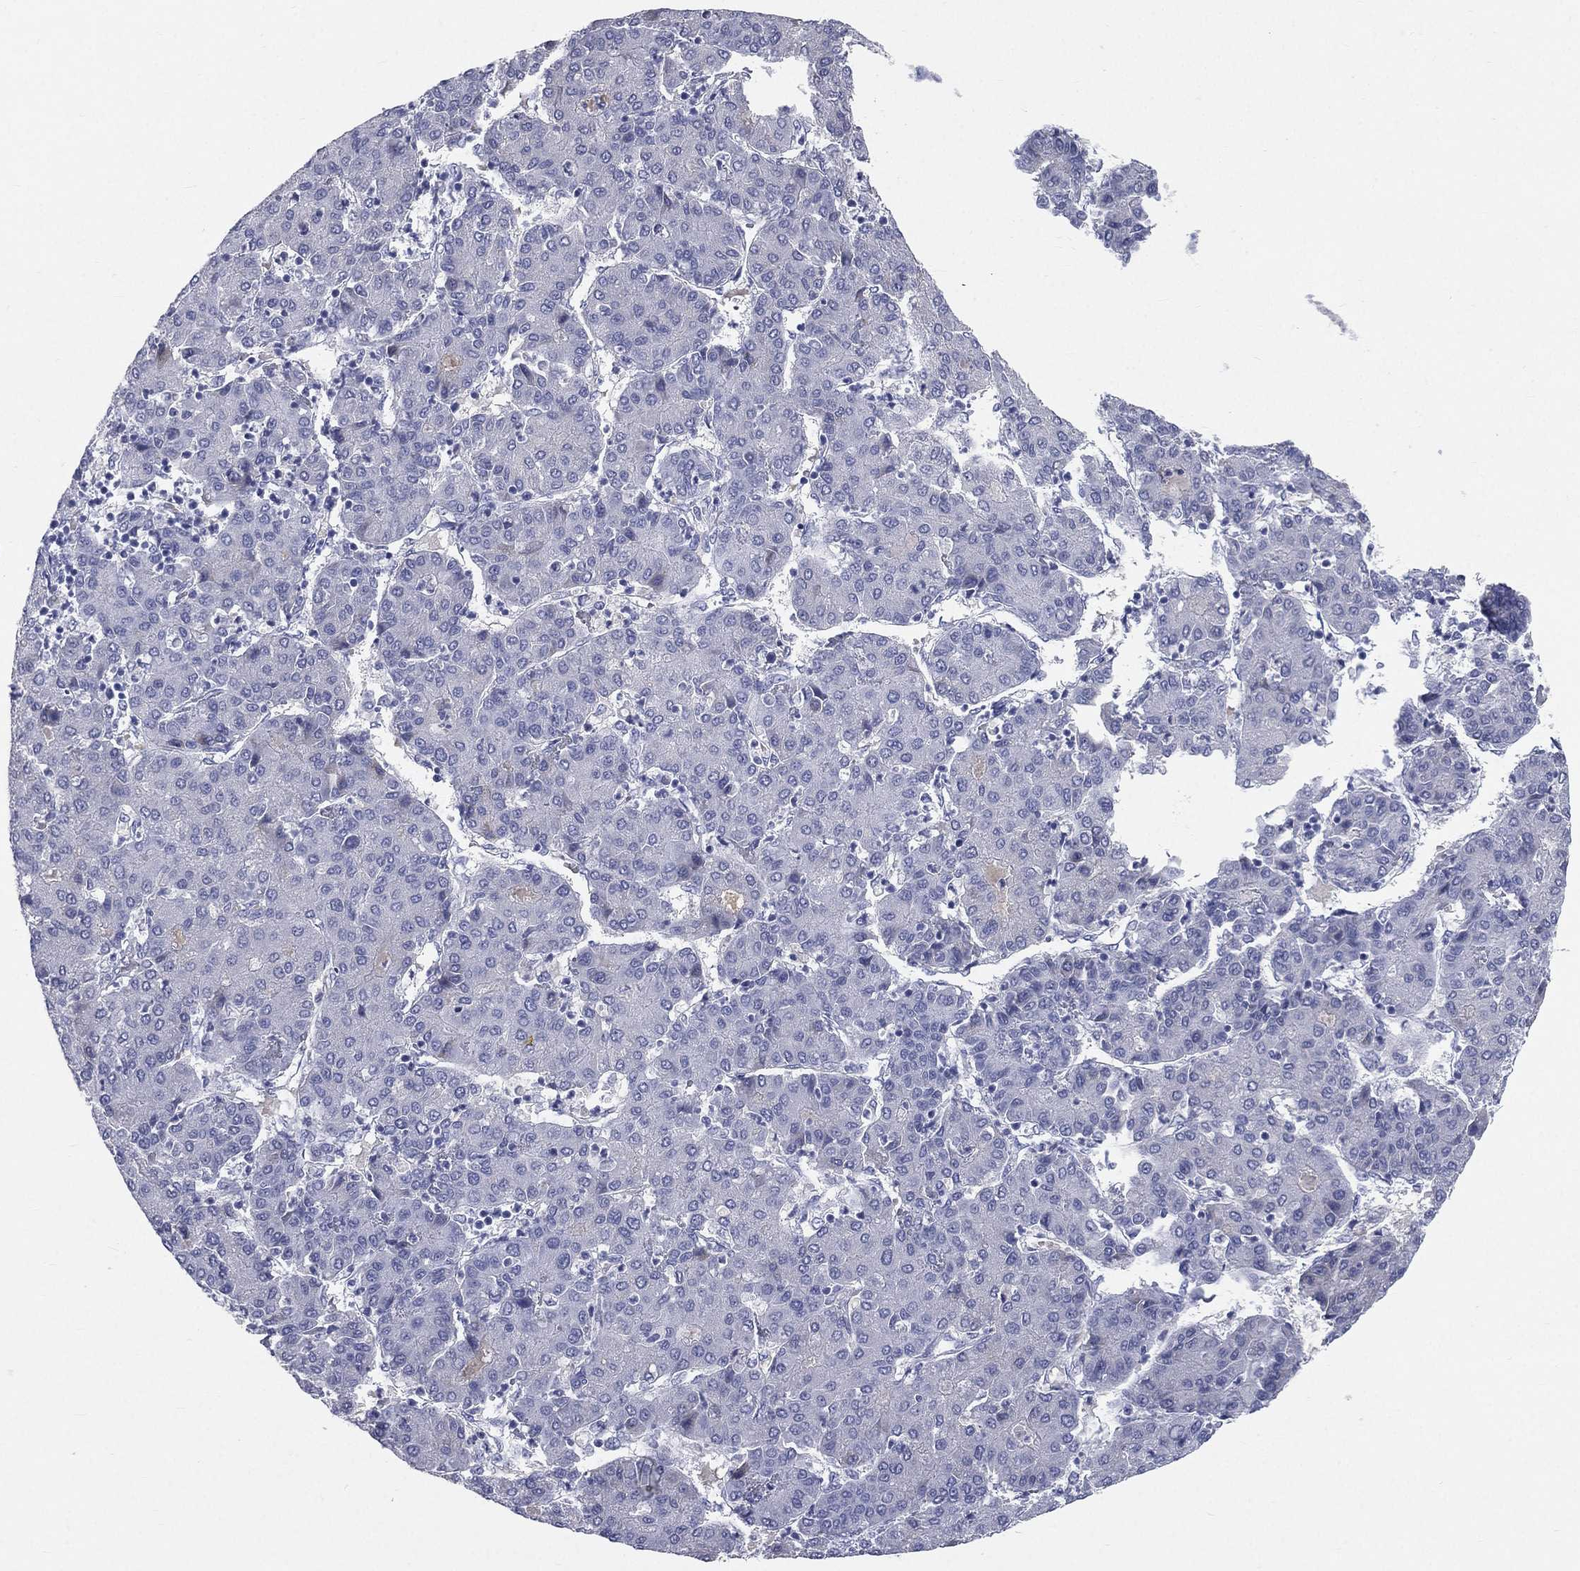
{"staining": {"intensity": "negative", "quantity": "none", "location": "none"}, "tissue": "liver cancer", "cell_type": "Tumor cells", "image_type": "cancer", "snomed": [{"axis": "morphology", "description": "Carcinoma, Hepatocellular, NOS"}, {"axis": "topography", "description": "Liver"}], "caption": "This is a image of IHC staining of liver cancer (hepatocellular carcinoma), which shows no expression in tumor cells. (Brightfield microscopy of DAB immunohistochemistry at high magnification).", "gene": "HP", "patient": {"sex": "male", "age": 65}}